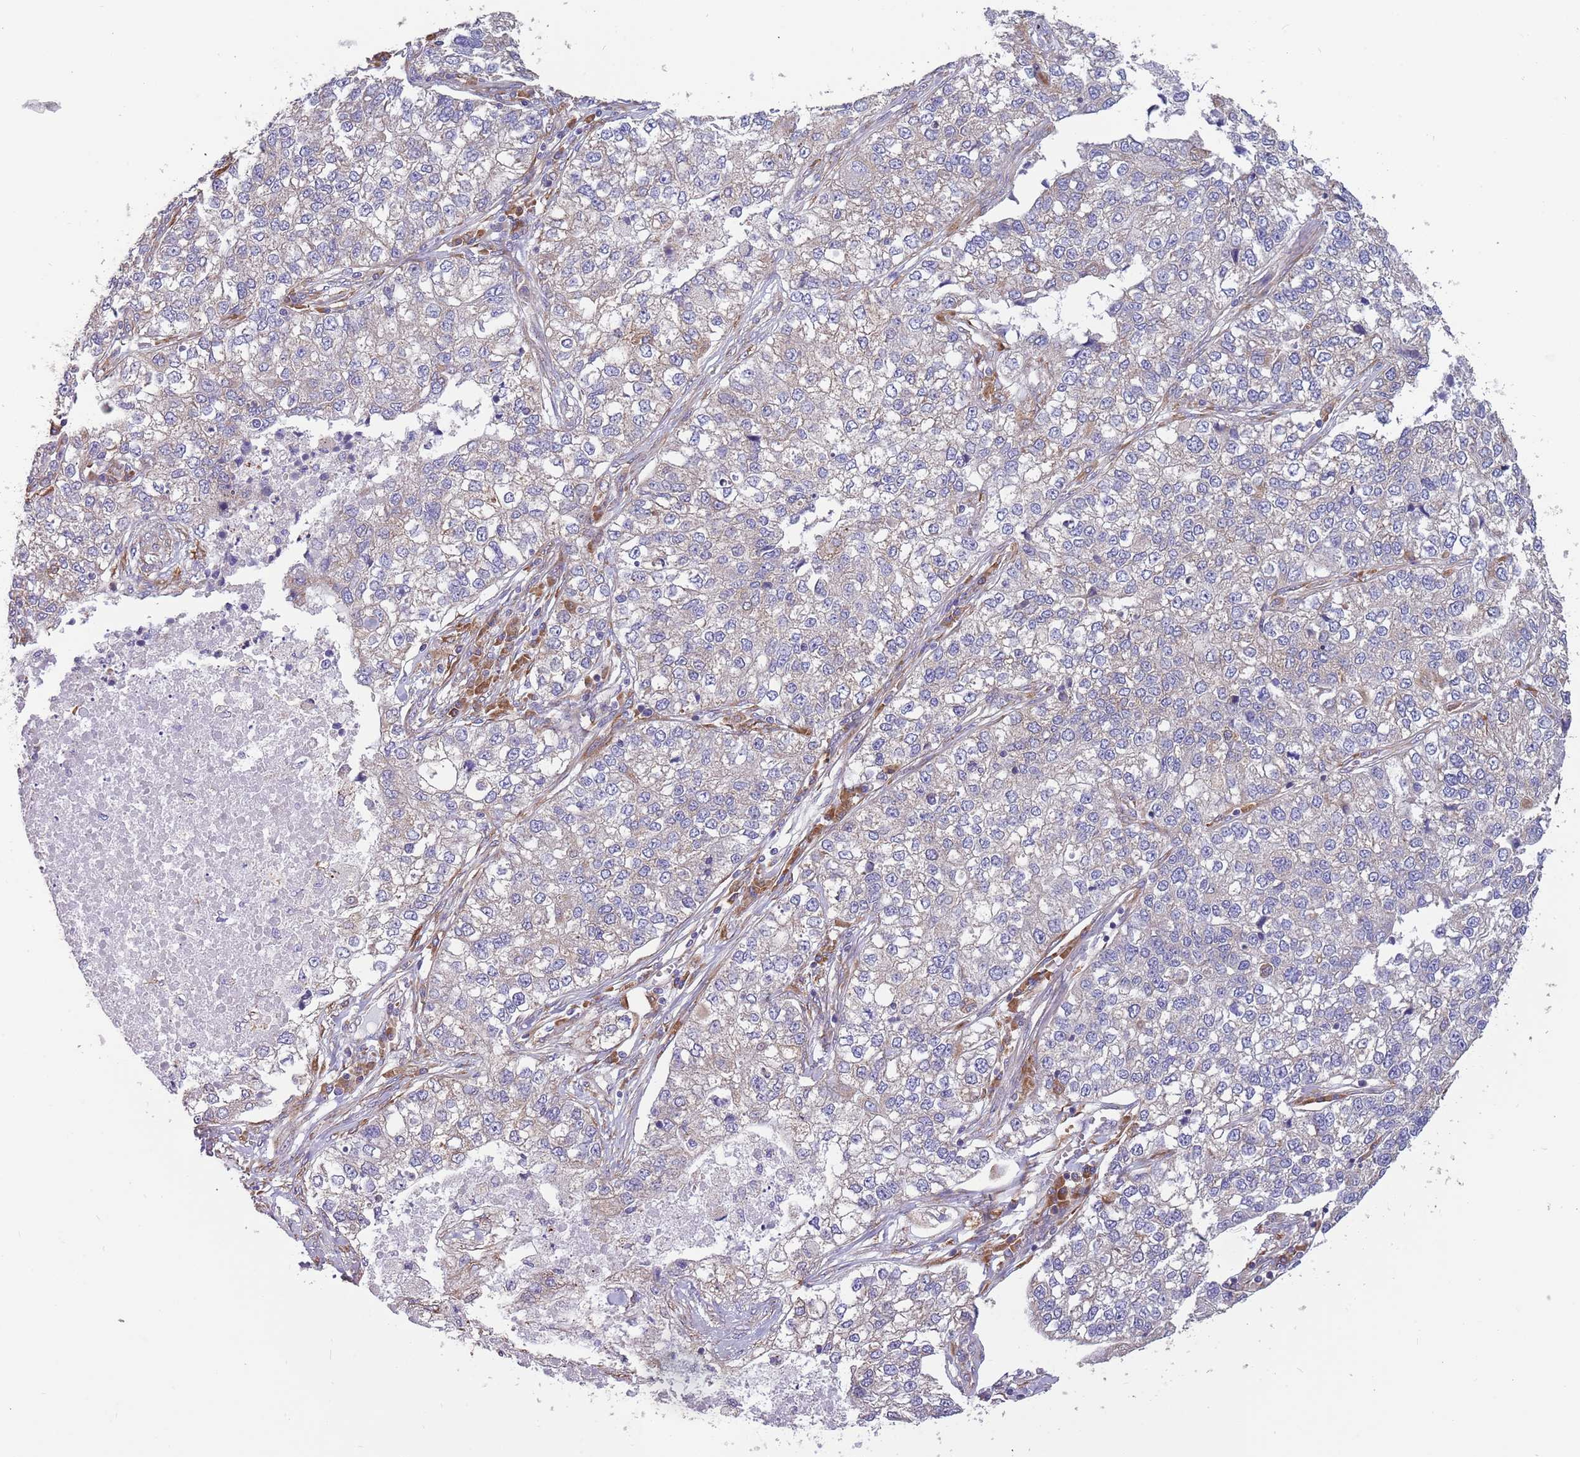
{"staining": {"intensity": "negative", "quantity": "none", "location": "none"}, "tissue": "lung cancer", "cell_type": "Tumor cells", "image_type": "cancer", "snomed": [{"axis": "morphology", "description": "Adenocarcinoma, NOS"}, {"axis": "topography", "description": "Lung"}], "caption": "The immunohistochemistry (IHC) micrograph has no significant positivity in tumor cells of lung cancer (adenocarcinoma) tissue.", "gene": "ARMCX6", "patient": {"sex": "male", "age": 49}}